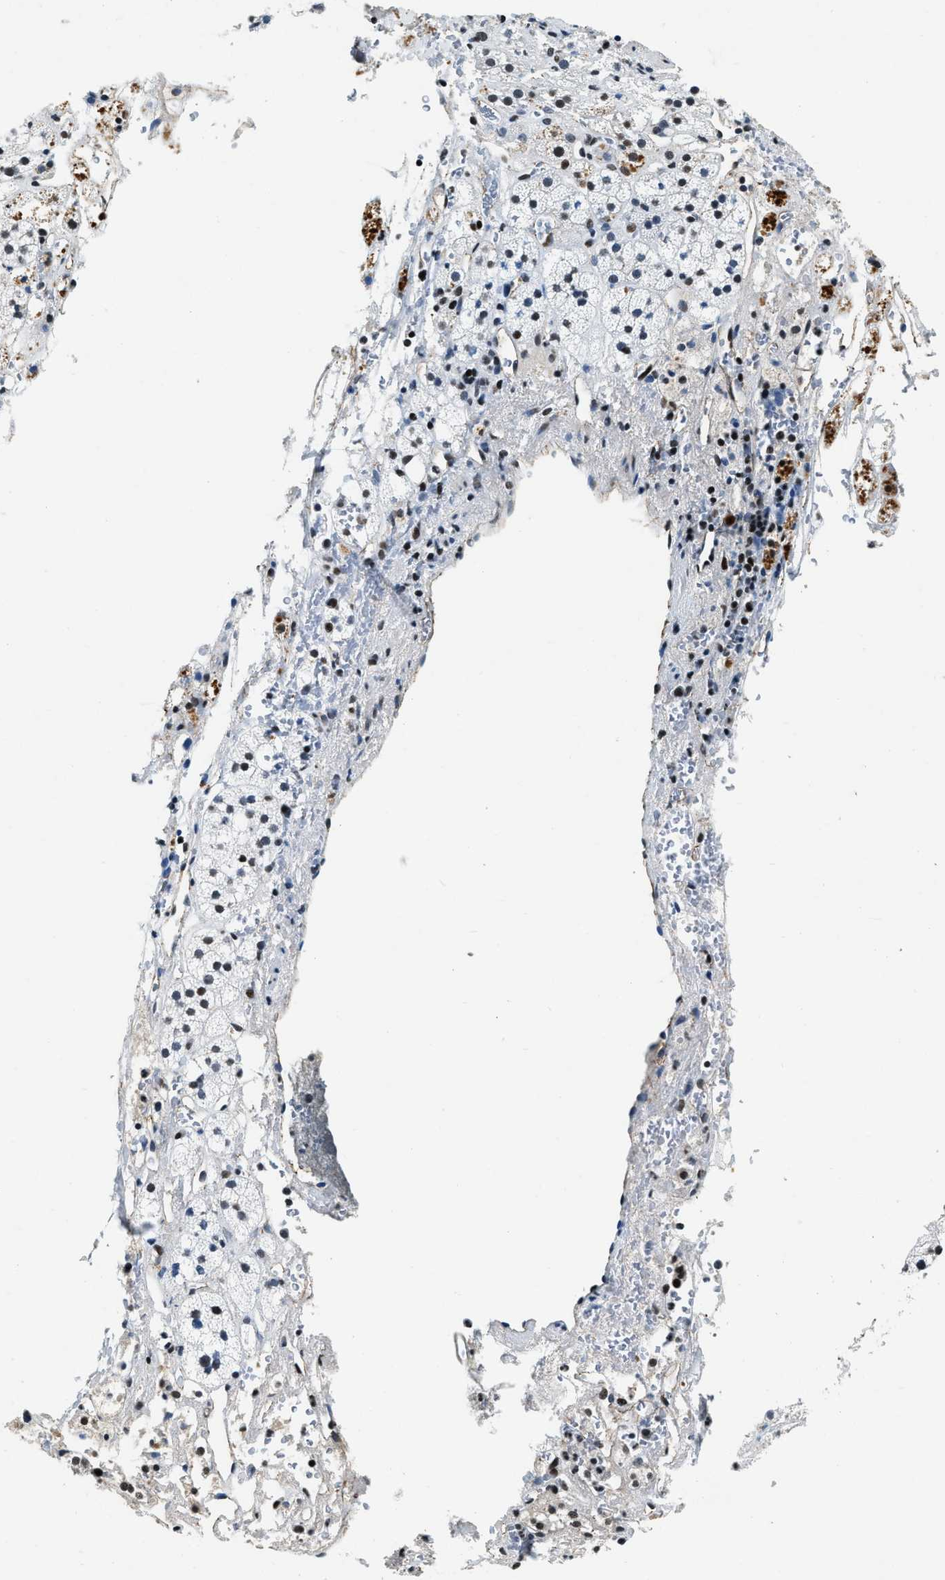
{"staining": {"intensity": "moderate", "quantity": "<25%", "location": "cytoplasmic/membranous,nuclear"}, "tissue": "adrenal gland", "cell_type": "Glandular cells", "image_type": "normal", "snomed": [{"axis": "morphology", "description": "Normal tissue, NOS"}, {"axis": "topography", "description": "Adrenal gland"}], "caption": "IHC histopathology image of benign adrenal gland stained for a protein (brown), which exhibits low levels of moderate cytoplasmic/membranous,nuclear staining in approximately <25% of glandular cells.", "gene": "CCNE1", "patient": {"sex": "male", "age": 56}}